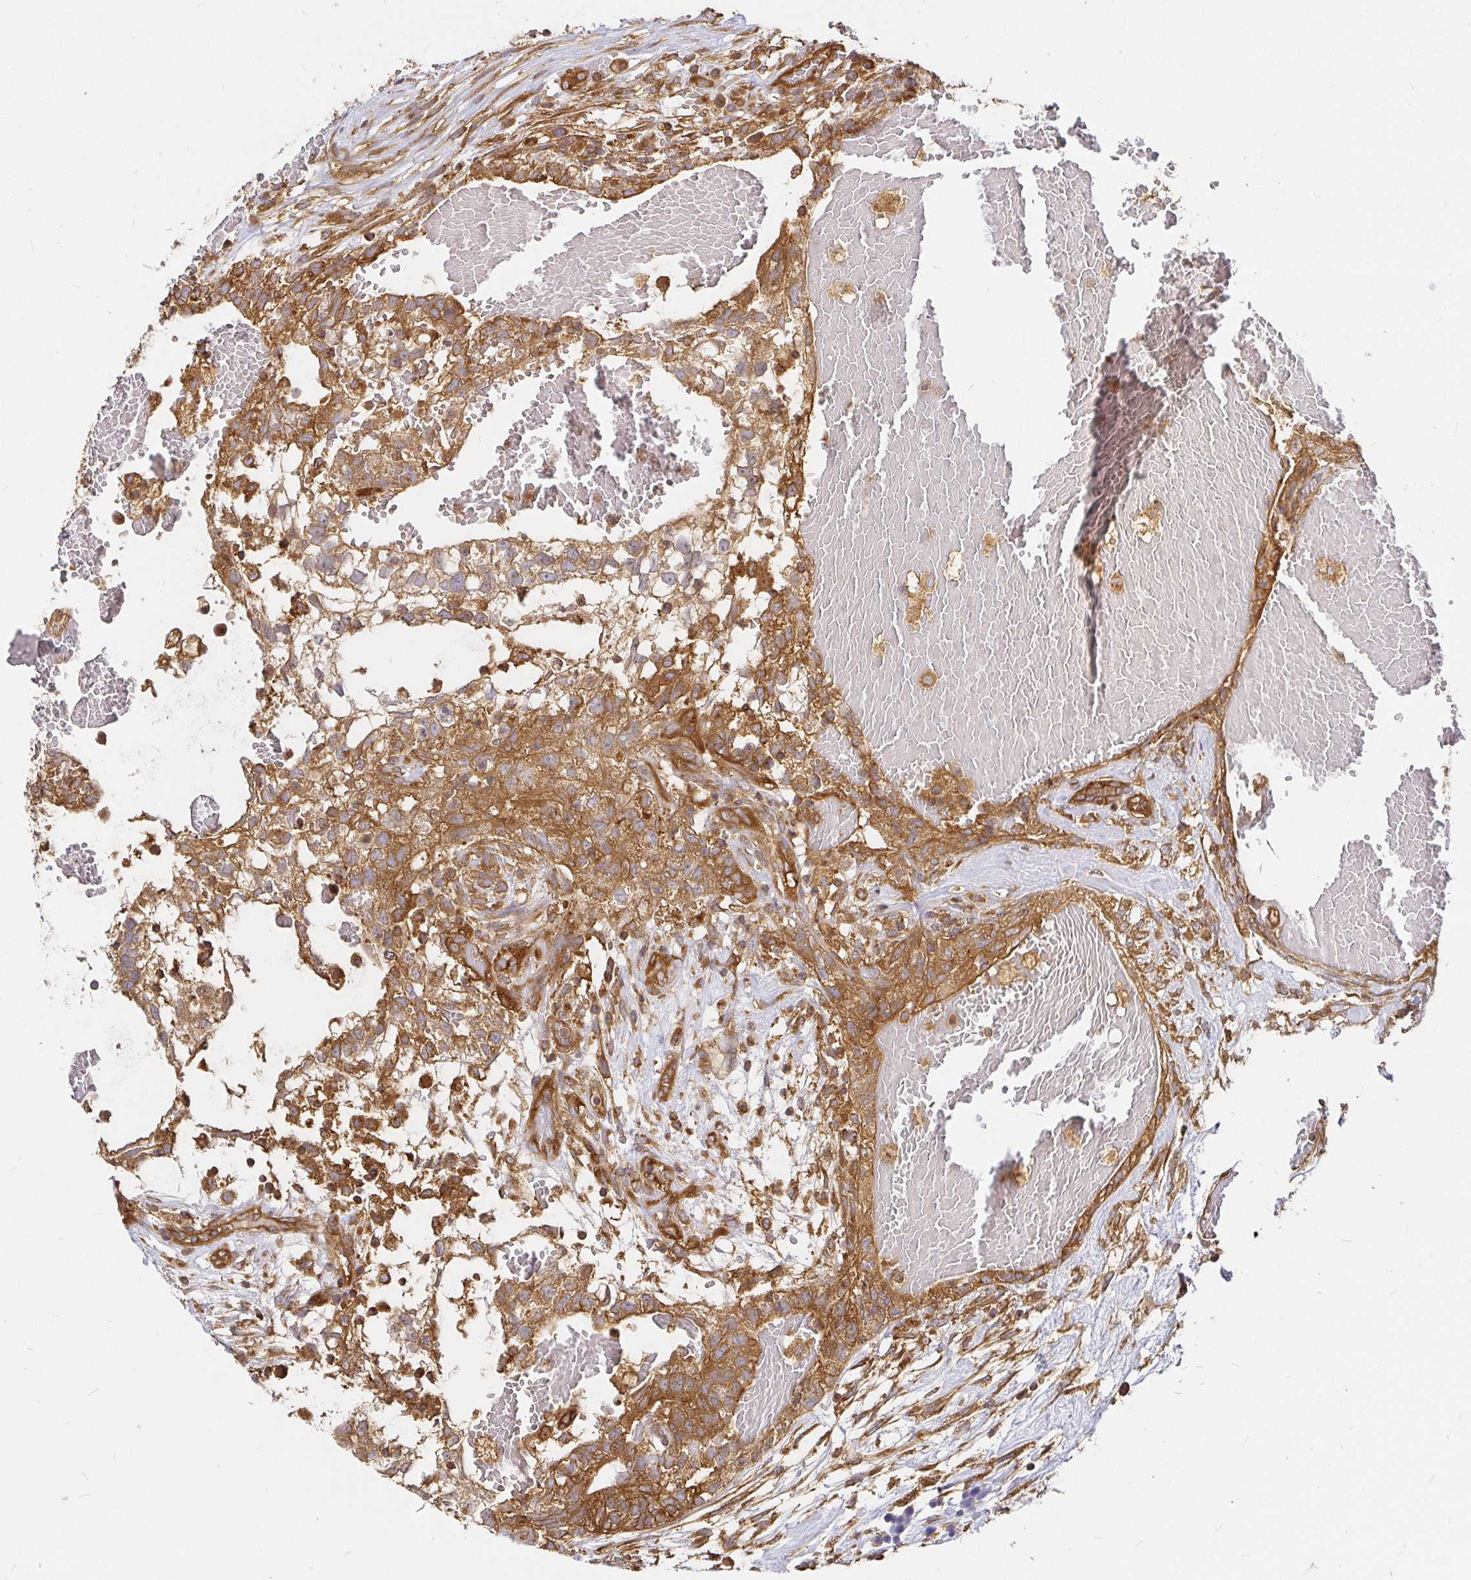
{"staining": {"intensity": "moderate", "quantity": ">75%", "location": "cytoplasmic/membranous"}, "tissue": "testis cancer", "cell_type": "Tumor cells", "image_type": "cancer", "snomed": [{"axis": "morphology", "description": "Normal tissue, NOS"}, {"axis": "morphology", "description": "Carcinoma, Embryonal, NOS"}, {"axis": "topography", "description": "Testis"}], "caption": "Immunohistochemical staining of testis embryonal carcinoma displays medium levels of moderate cytoplasmic/membranous protein positivity in approximately >75% of tumor cells.", "gene": "KIF5B", "patient": {"sex": "male", "age": 32}}